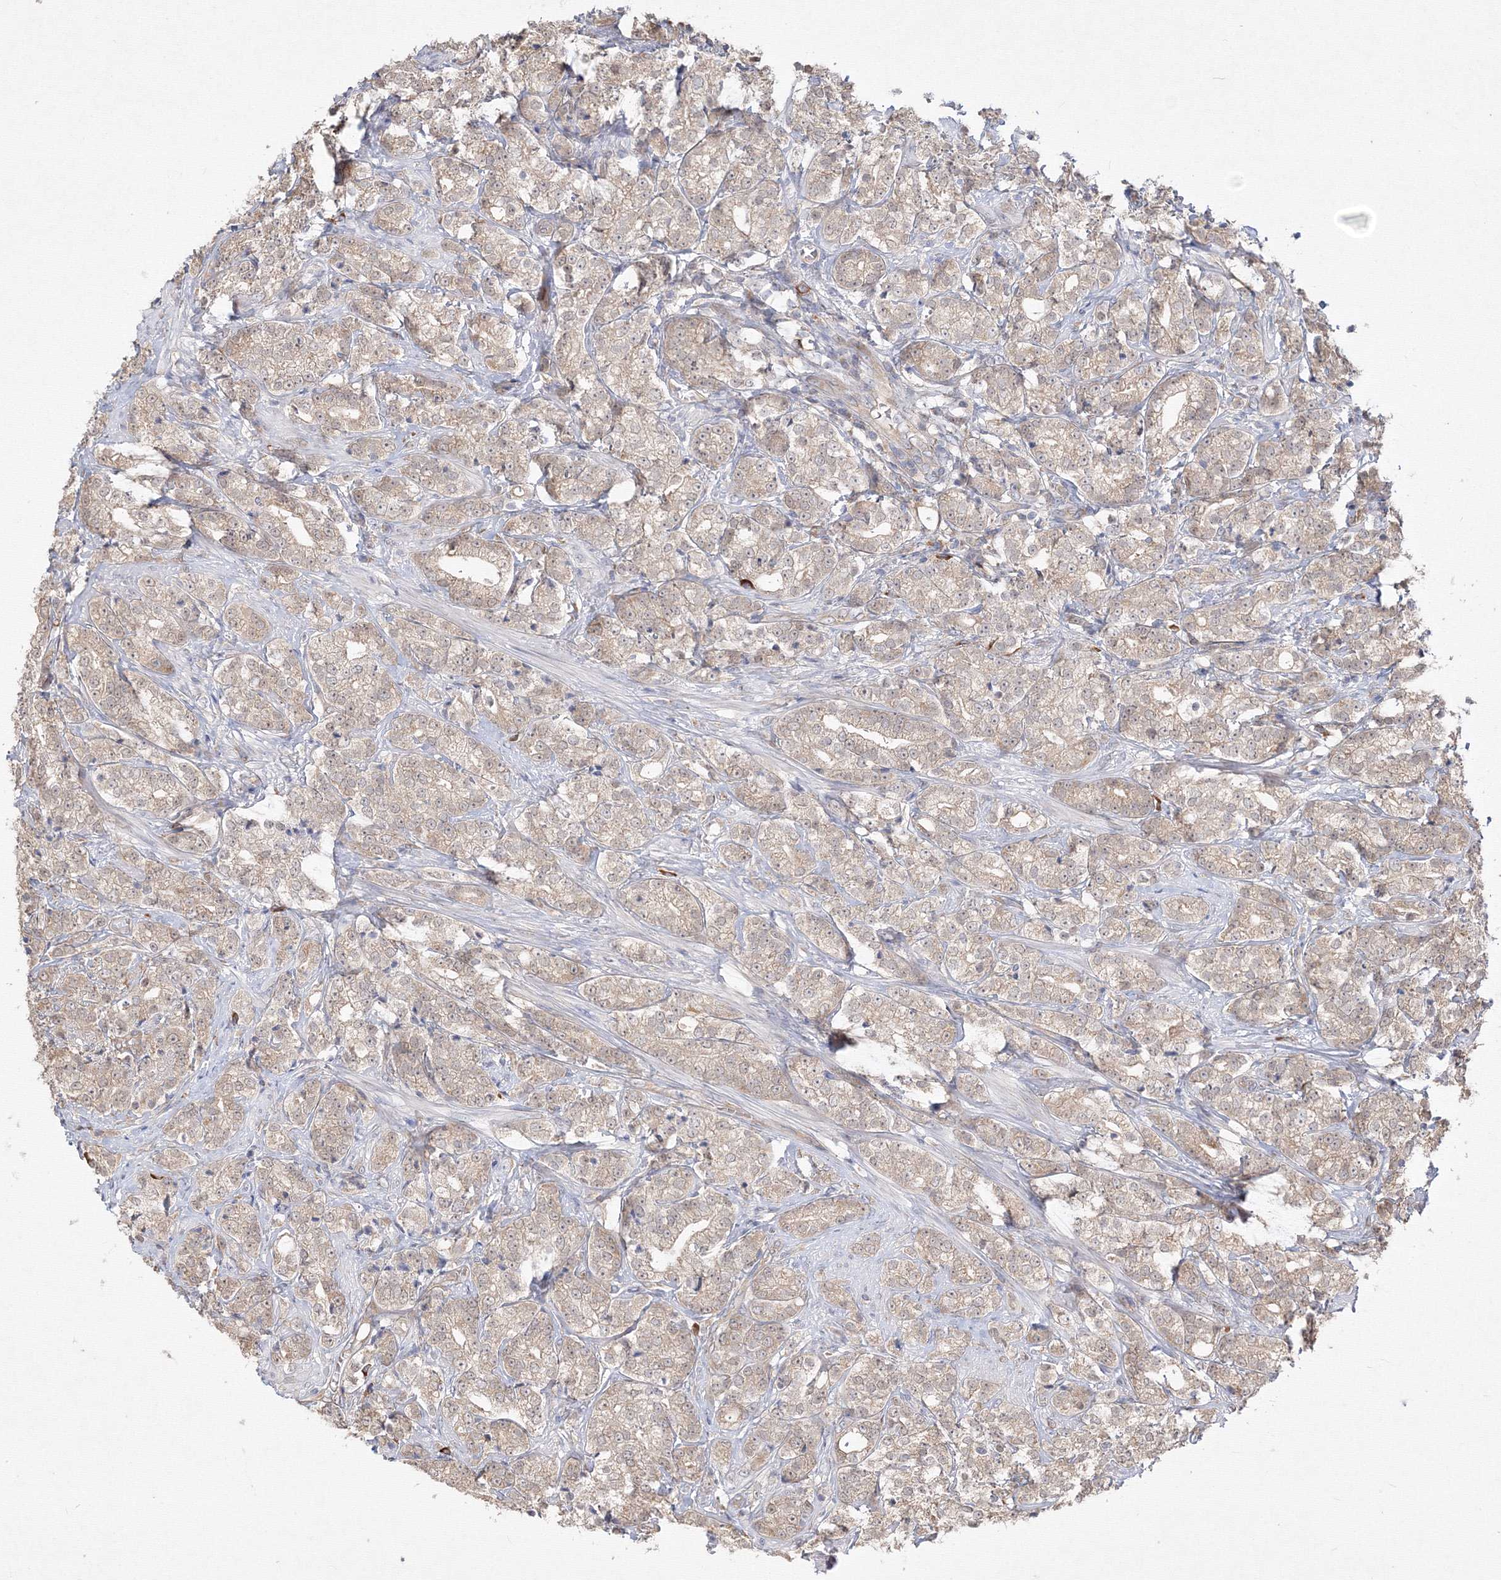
{"staining": {"intensity": "weak", "quantity": "25%-75%", "location": "cytoplasmic/membranous"}, "tissue": "prostate cancer", "cell_type": "Tumor cells", "image_type": "cancer", "snomed": [{"axis": "morphology", "description": "Adenocarcinoma, High grade"}, {"axis": "topography", "description": "Prostate"}], "caption": "Immunohistochemistry (IHC) staining of prostate cancer (high-grade adenocarcinoma), which exhibits low levels of weak cytoplasmic/membranous staining in approximately 25%-75% of tumor cells indicating weak cytoplasmic/membranous protein expression. The staining was performed using DAB (brown) for protein detection and nuclei were counterstained in hematoxylin (blue).", "gene": "FBXL8", "patient": {"sex": "male", "age": 69}}